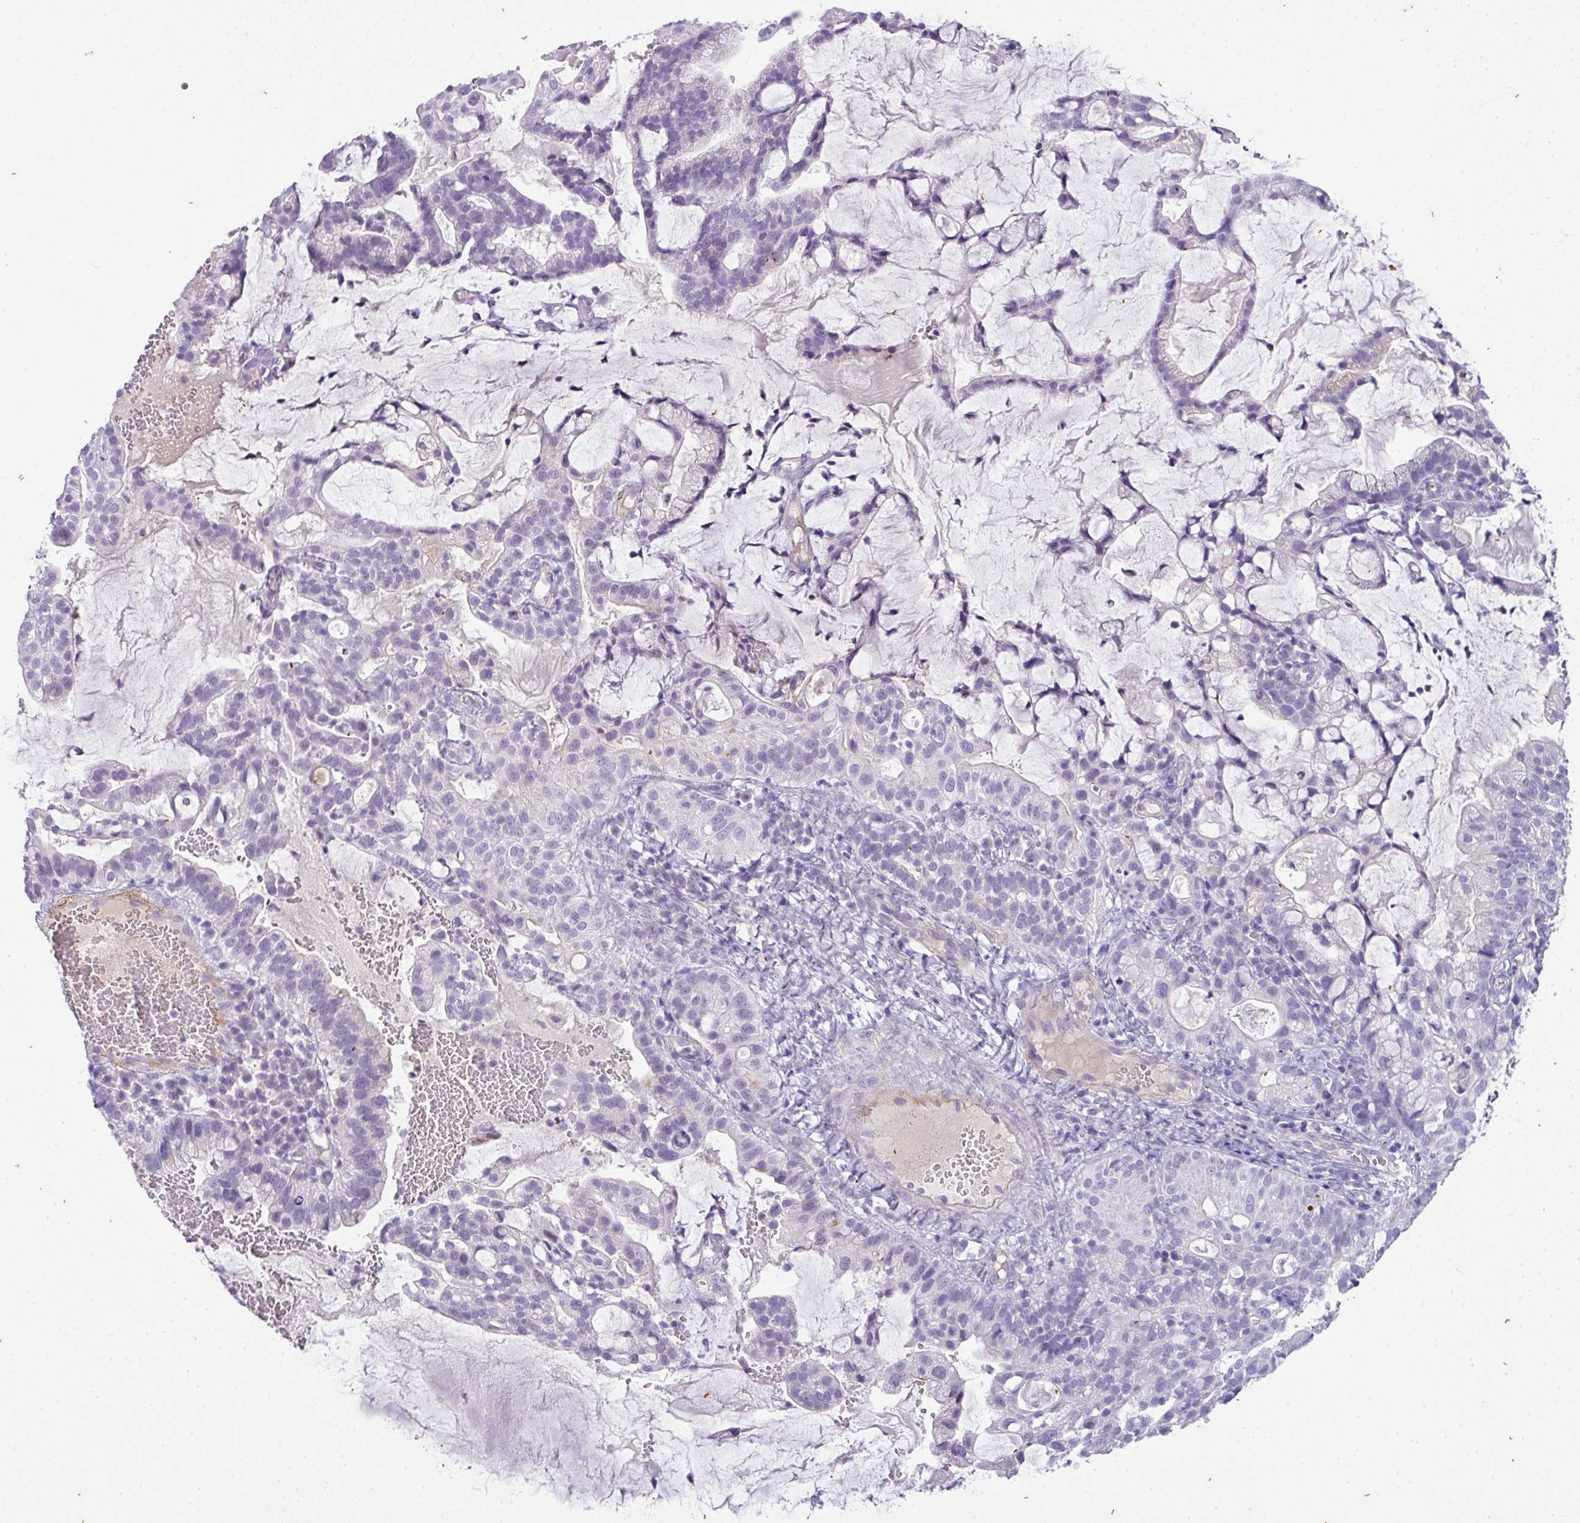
{"staining": {"intensity": "negative", "quantity": "none", "location": "none"}, "tissue": "cervical cancer", "cell_type": "Tumor cells", "image_type": "cancer", "snomed": [{"axis": "morphology", "description": "Adenocarcinoma, NOS"}, {"axis": "topography", "description": "Cervix"}], "caption": "This image is of cervical adenocarcinoma stained with immunohistochemistry (IHC) to label a protein in brown with the nuclei are counter-stained blue. There is no staining in tumor cells.", "gene": "OR52N1", "patient": {"sex": "female", "age": 41}}